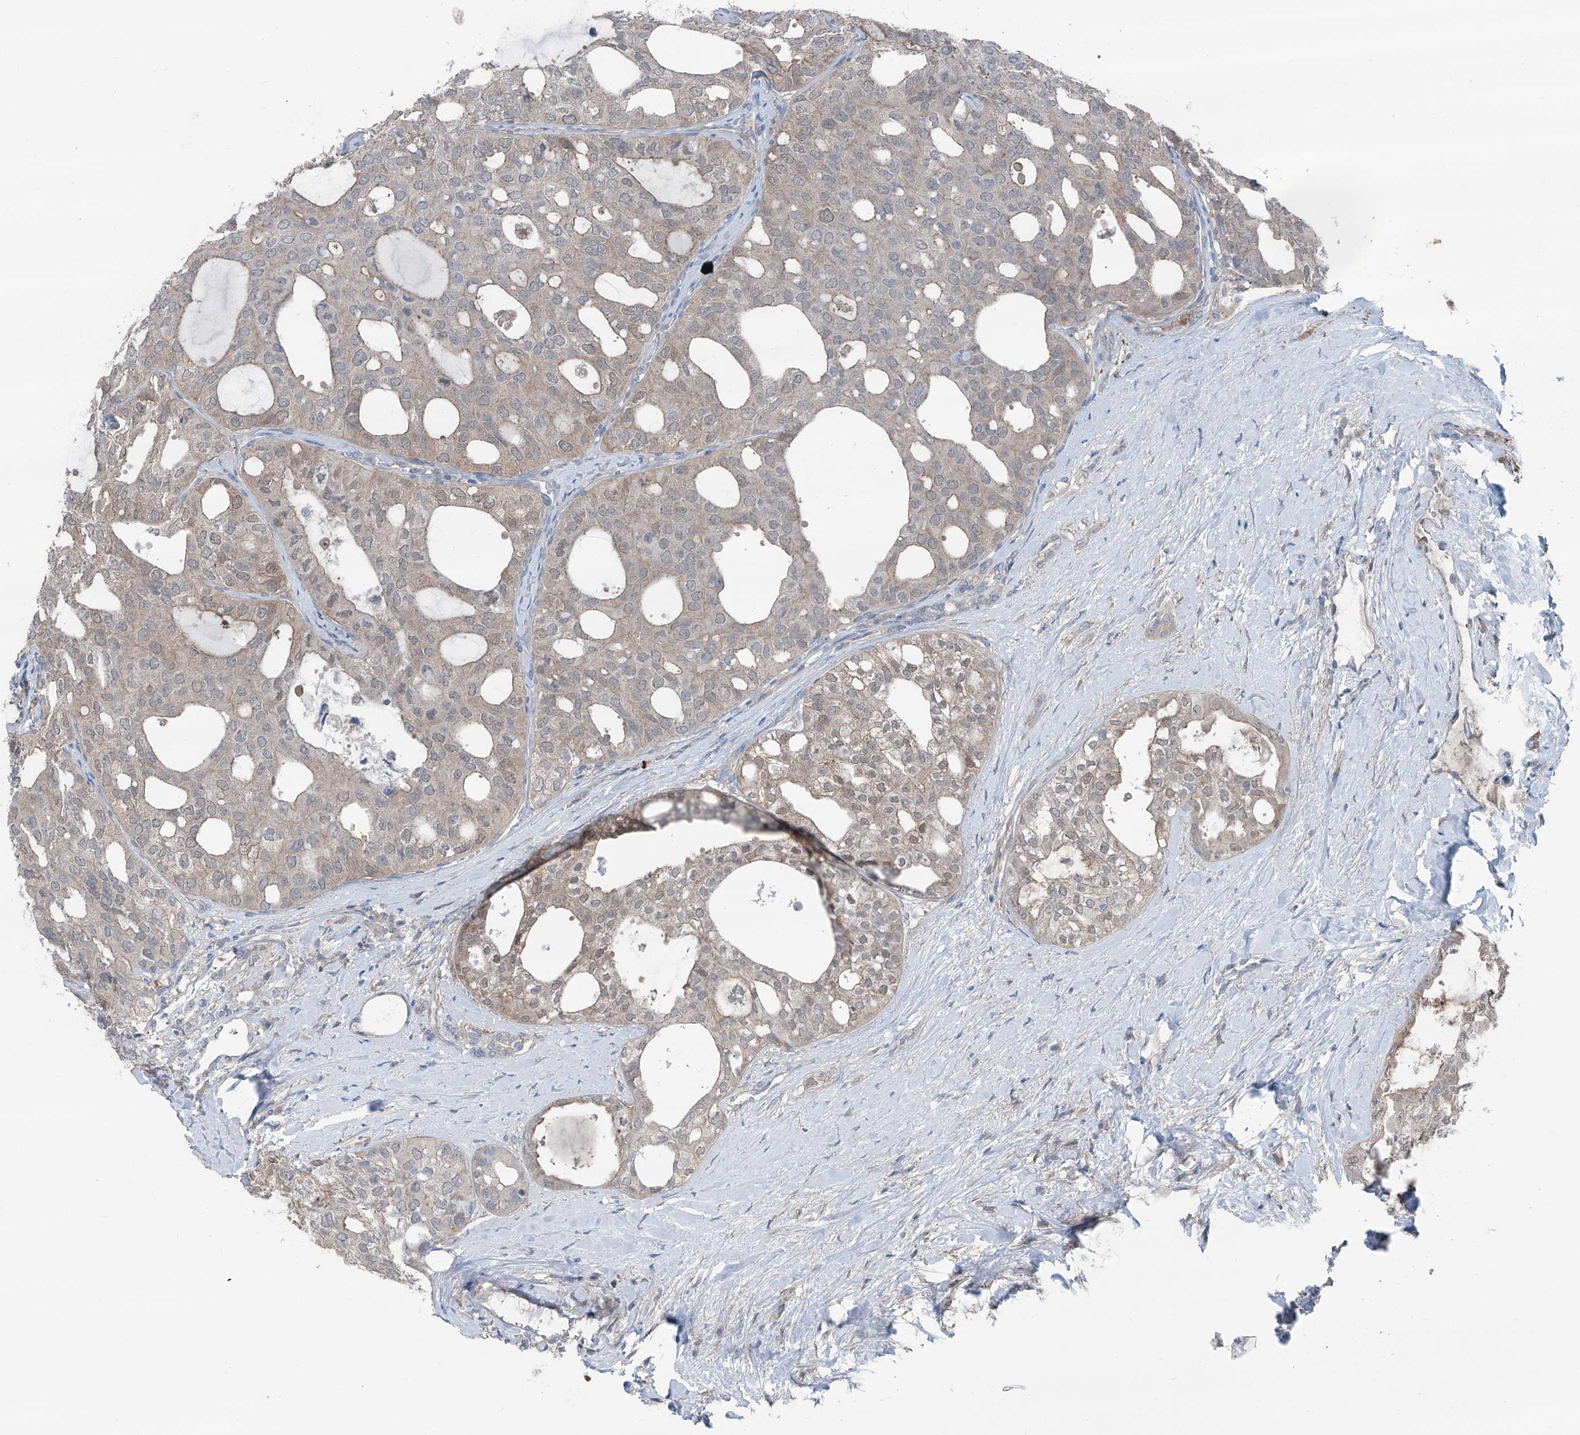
{"staining": {"intensity": "weak", "quantity": ">75%", "location": "cytoplasmic/membranous"}, "tissue": "thyroid cancer", "cell_type": "Tumor cells", "image_type": "cancer", "snomed": [{"axis": "morphology", "description": "Follicular adenoma carcinoma, NOS"}, {"axis": "topography", "description": "Thyroid gland"}], "caption": "This is a histology image of immunohistochemistry staining of follicular adenoma carcinoma (thyroid), which shows weak expression in the cytoplasmic/membranous of tumor cells.", "gene": "HSPB11", "patient": {"sex": "male", "age": 75}}